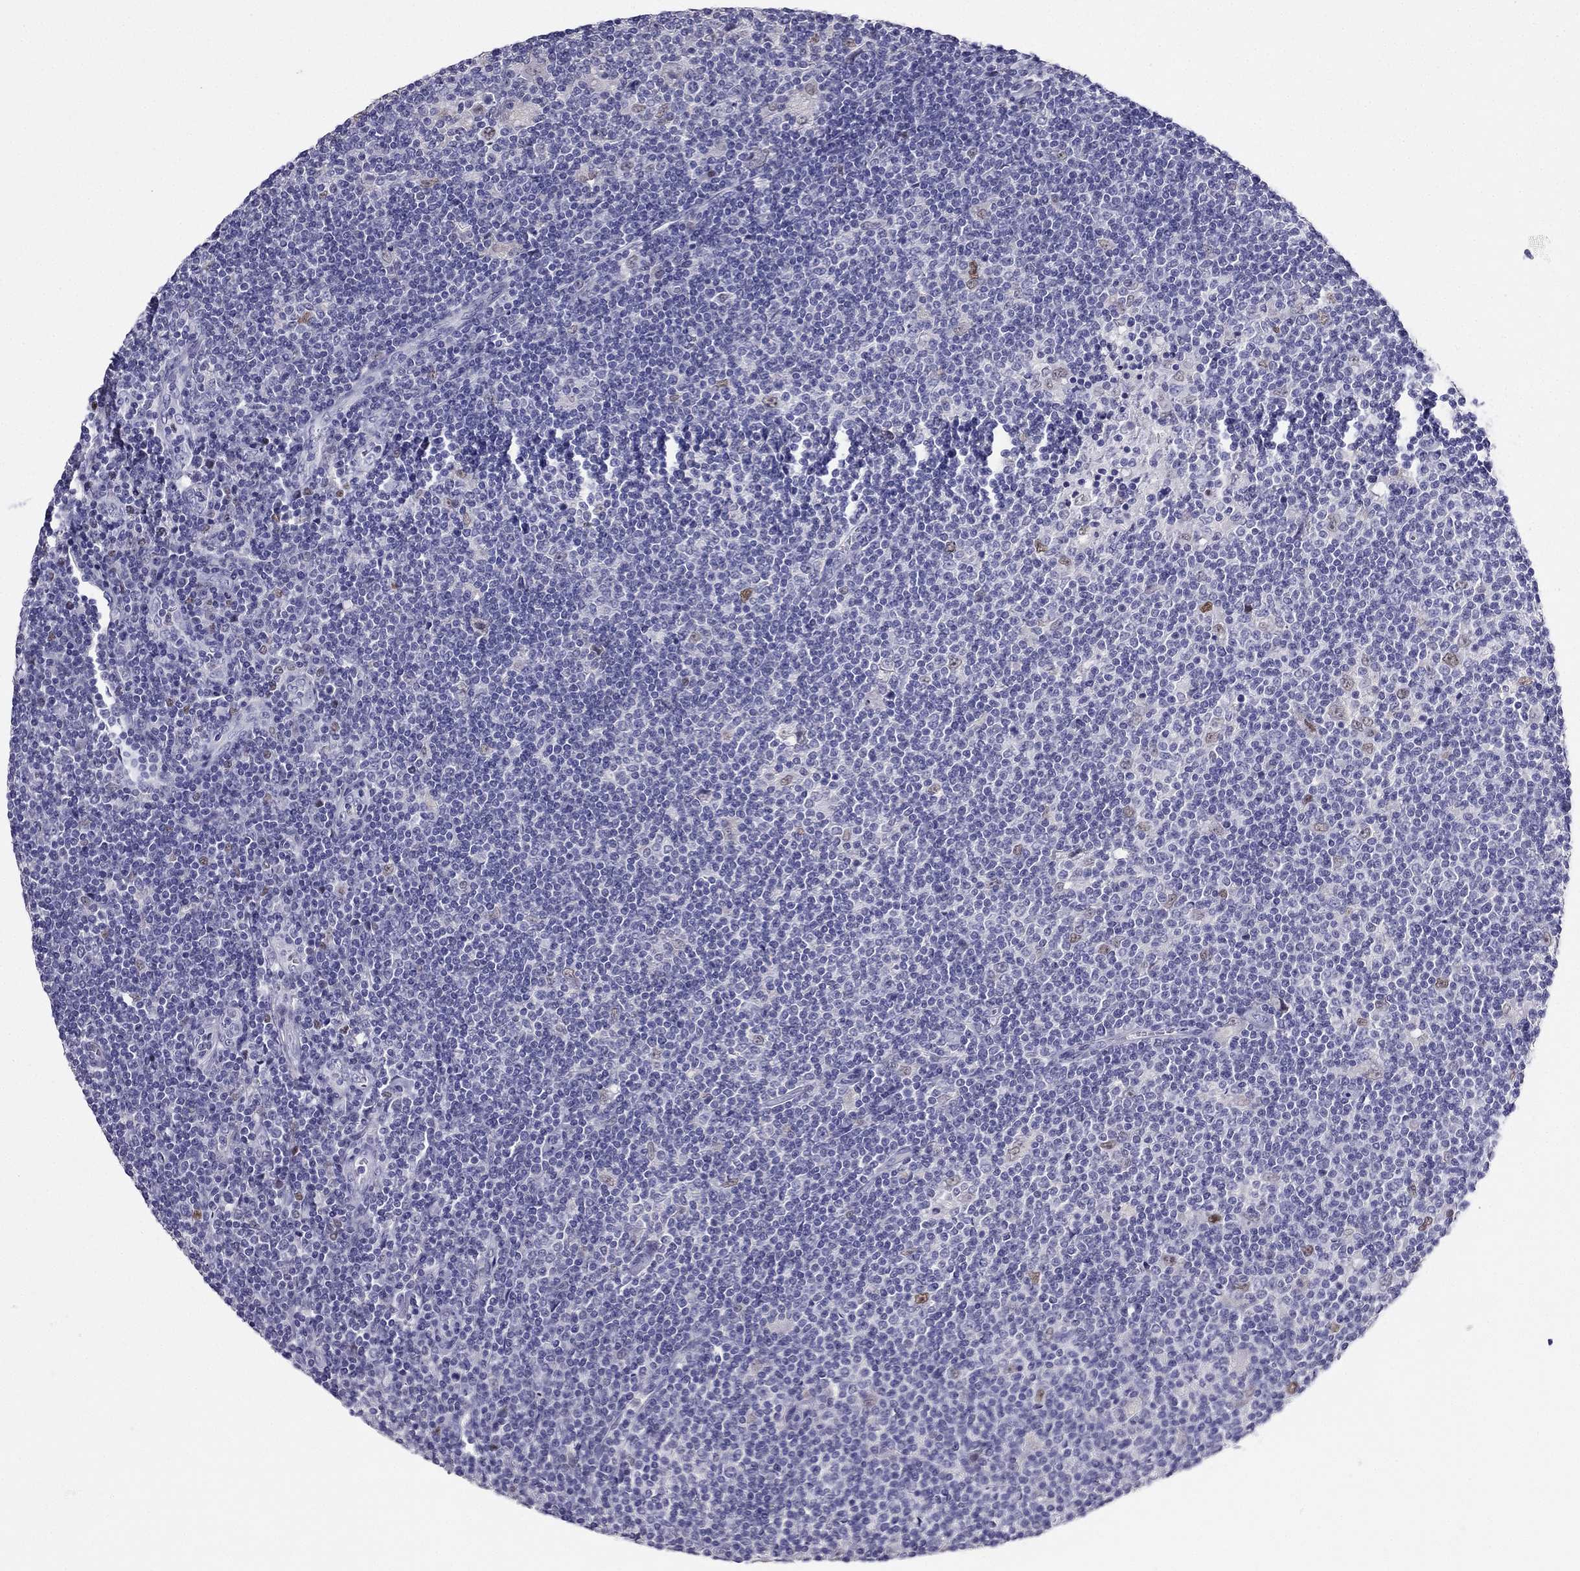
{"staining": {"intensity": "negative", "quantity": "none", "location": "none"}, "tissue": "lymphoma", "cell_type": "Tumor cells", "image_type": "cancer", "snomed": [{"axis": "morphology", "description": "Hodgkin's disease, NOS"}, {"axis": "topography", "description": "Lymph node"}], "caption": "There is no significant staining in tumor cells of lymphoma.", "gene": "ARID3A", "patient": {"sex": "male", "age": 40}}